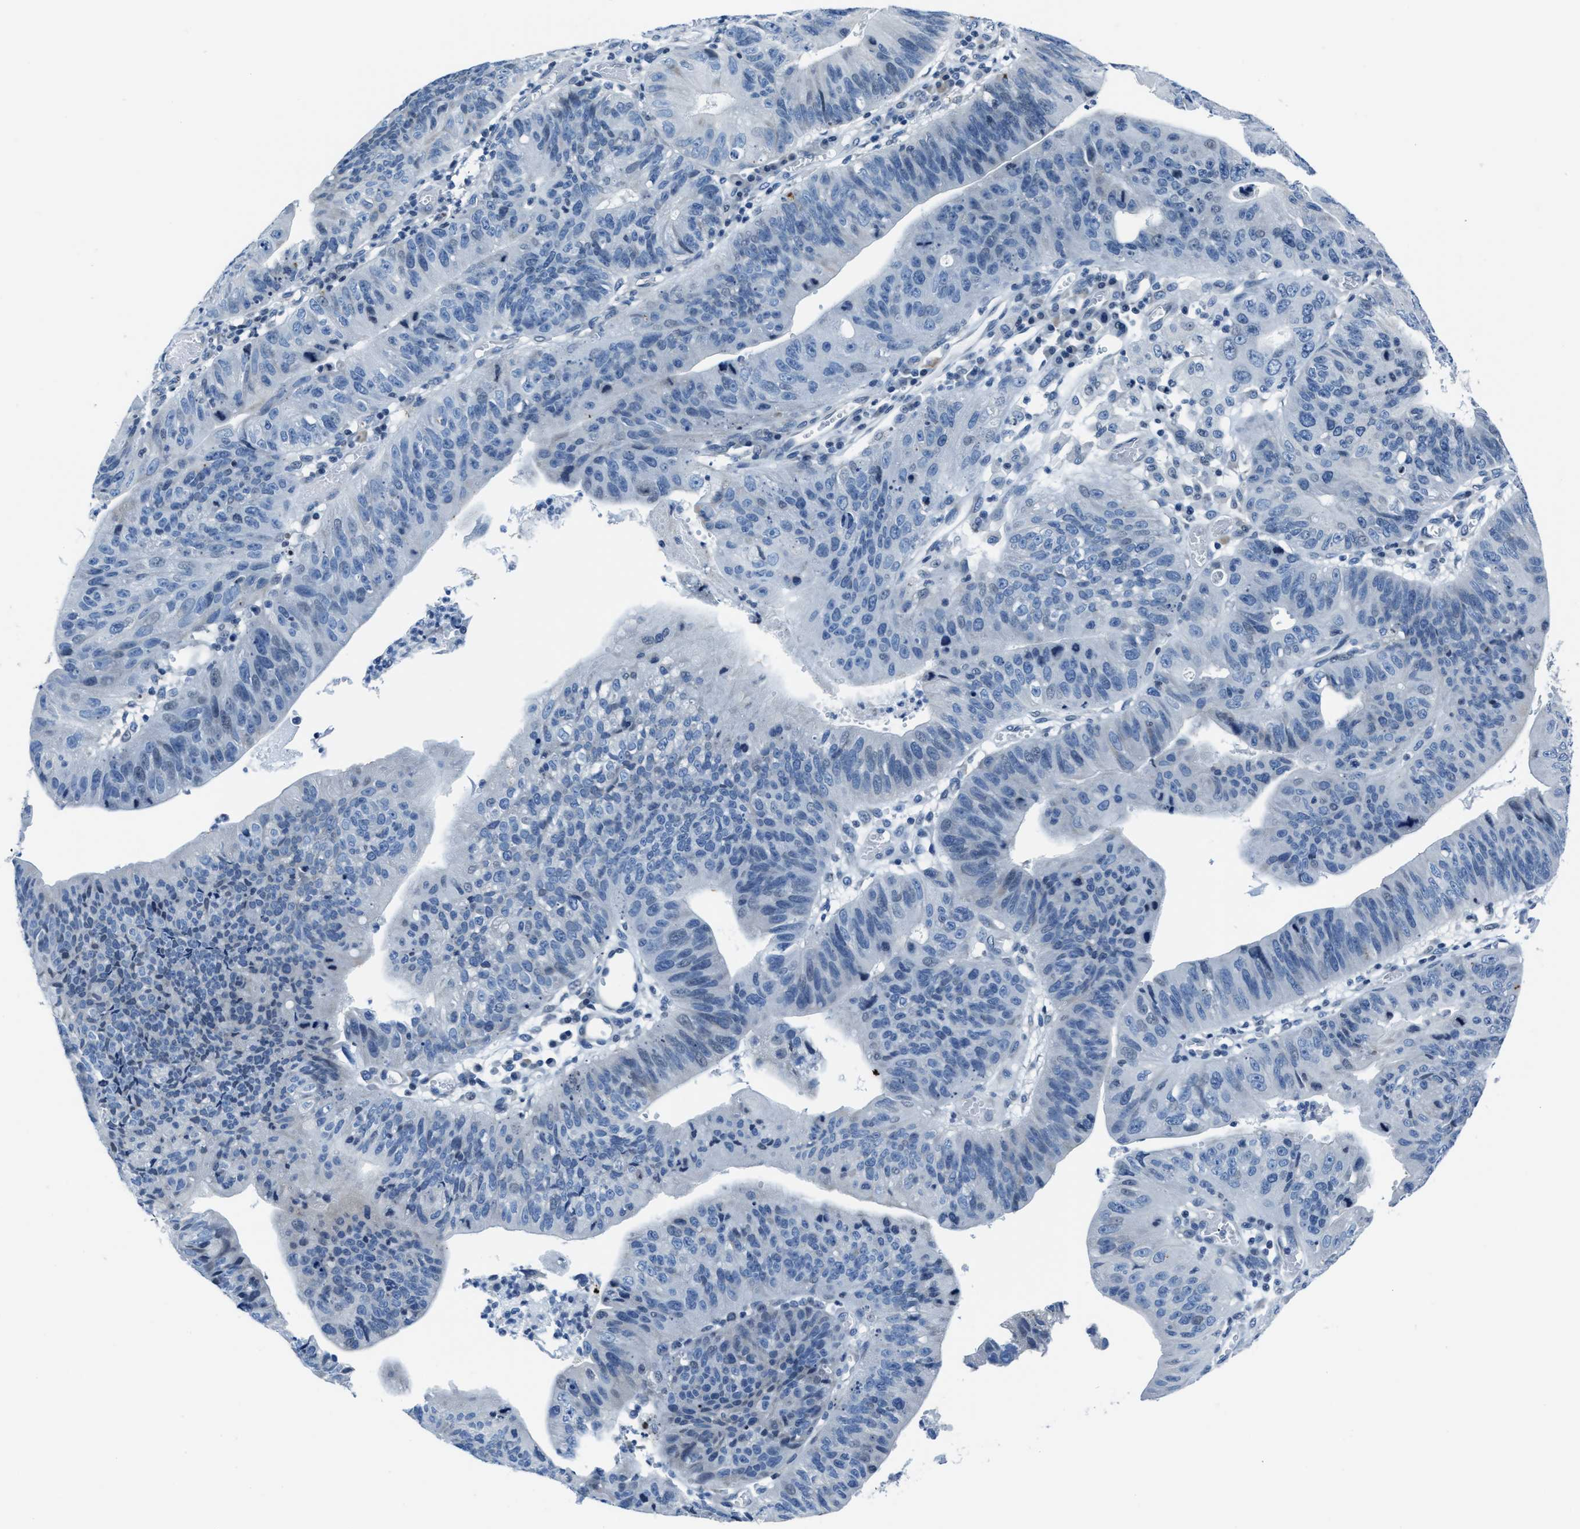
{"staining": {"intensity": "negative", "quantity": "none", "location": "none"}, "tissue": "stomach cancer", "cell_type": "Tumor cells", "image_type": "cancer", "snomed": [{"axis": "morphology", "description": "Adenocarcinoma, NOS"}, {"axis": "topography", "description": "Stomach"}], "caption": "IHC histopathology image of neoplastic tissue: stomach cancer (adenocarcinoma) stained with DAB (3,3'-diaminobenzidine) demonstrates no significant protein expression in tumor cells.", "gene": "ASZ1", "patient": {"sex": "male", "age": 59}}